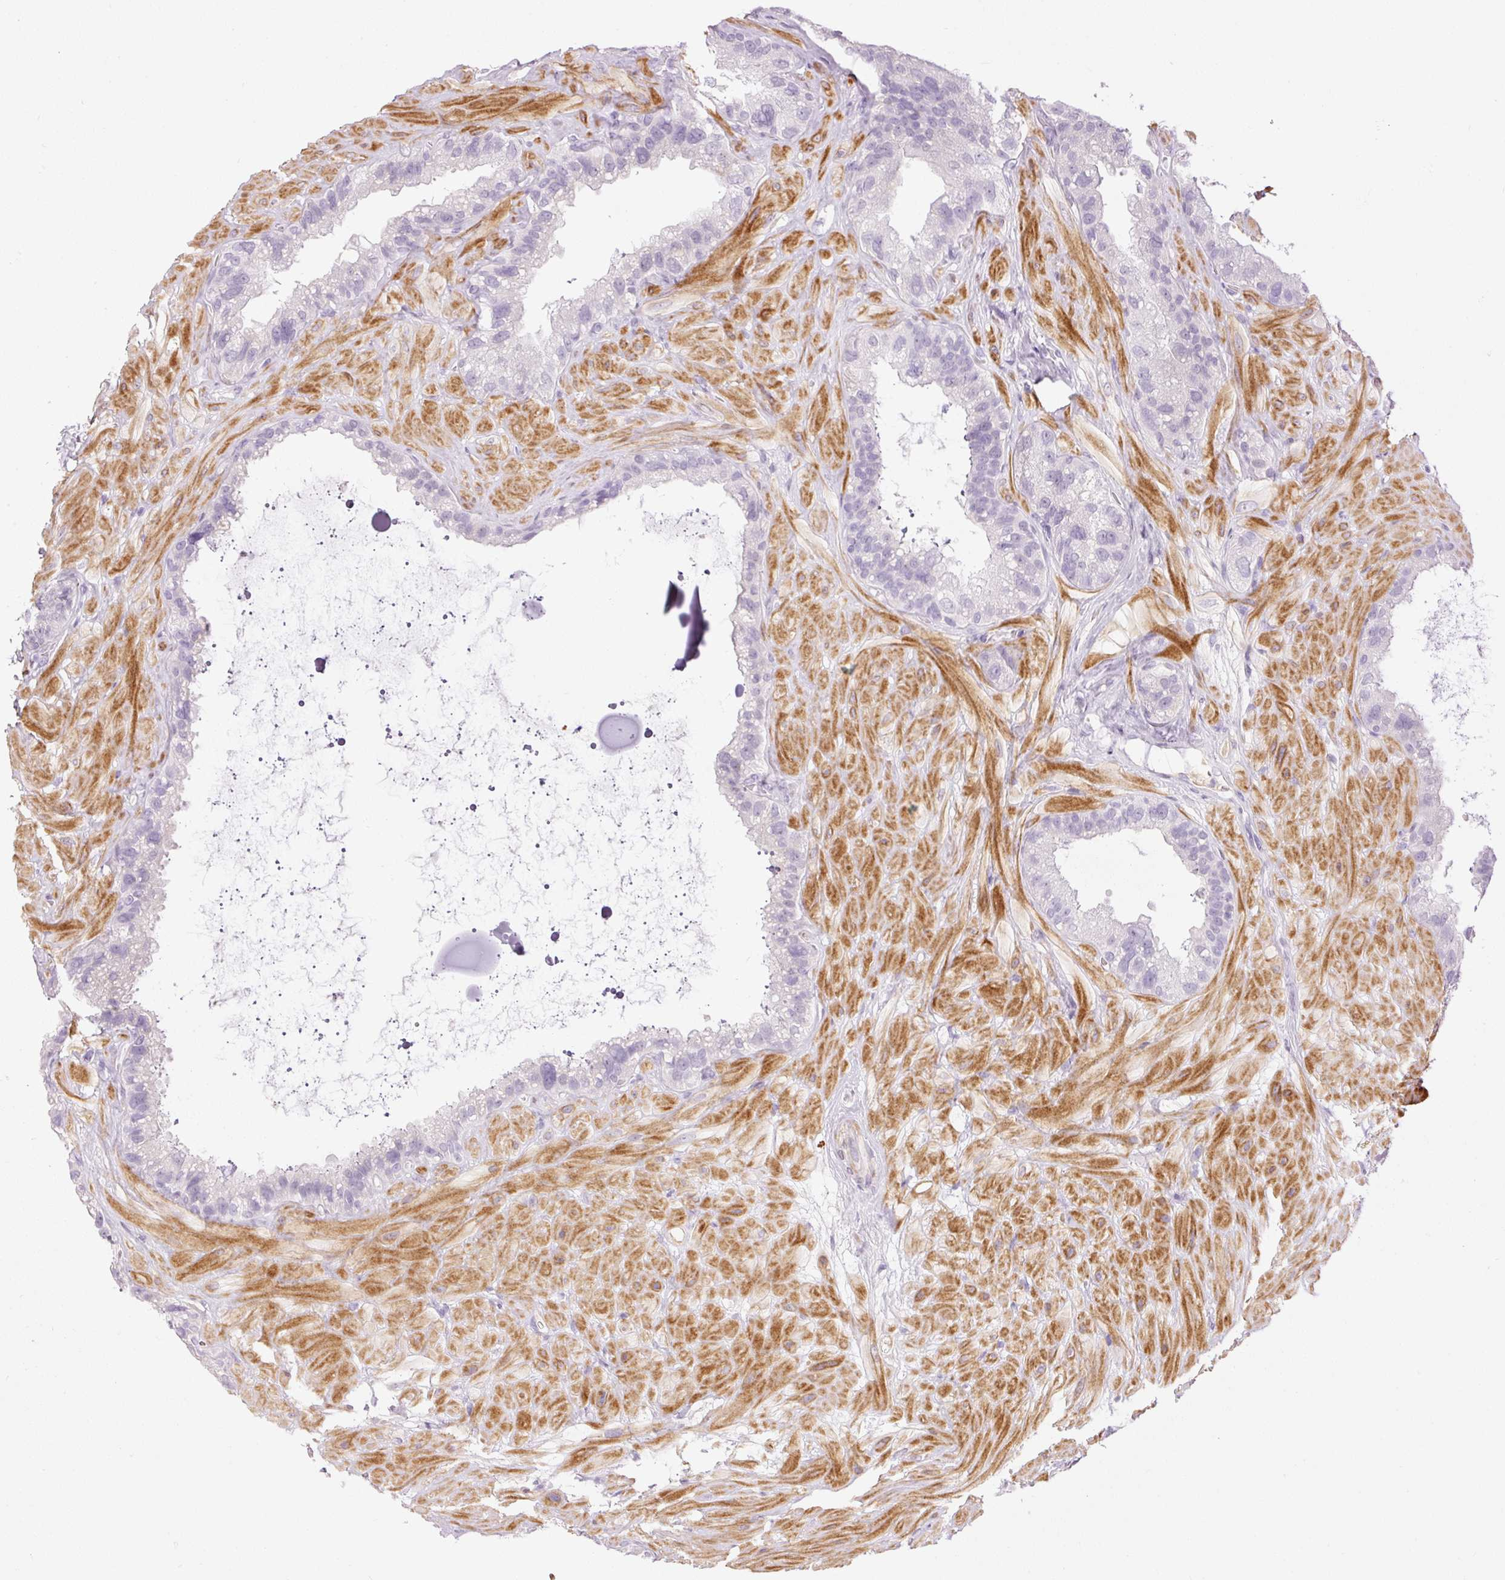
{"staining": {"intensity": "negative", "quantity": "none", "location": "none"}, "tissue": "seminal vesicle", "cell_type": "Glandular cells", "image_type": "normal", "snomed": [{"axis": "morphology", "description": "Normal tissue, NOS"}, {"axis": "topography", "description": "Seminal veicle"}, {"axis": "topography", "description": "Peripheral nerve tissue"}], "caption": "Immunohistochemical staining of normal seminal vesicle shows no significant expression in glandular cells. (DAB immunohistochemistry (IHC) with hematoxylin counter stain).", "gene": "HNF1A", "patient": {"sex": "male", "age": 76}}